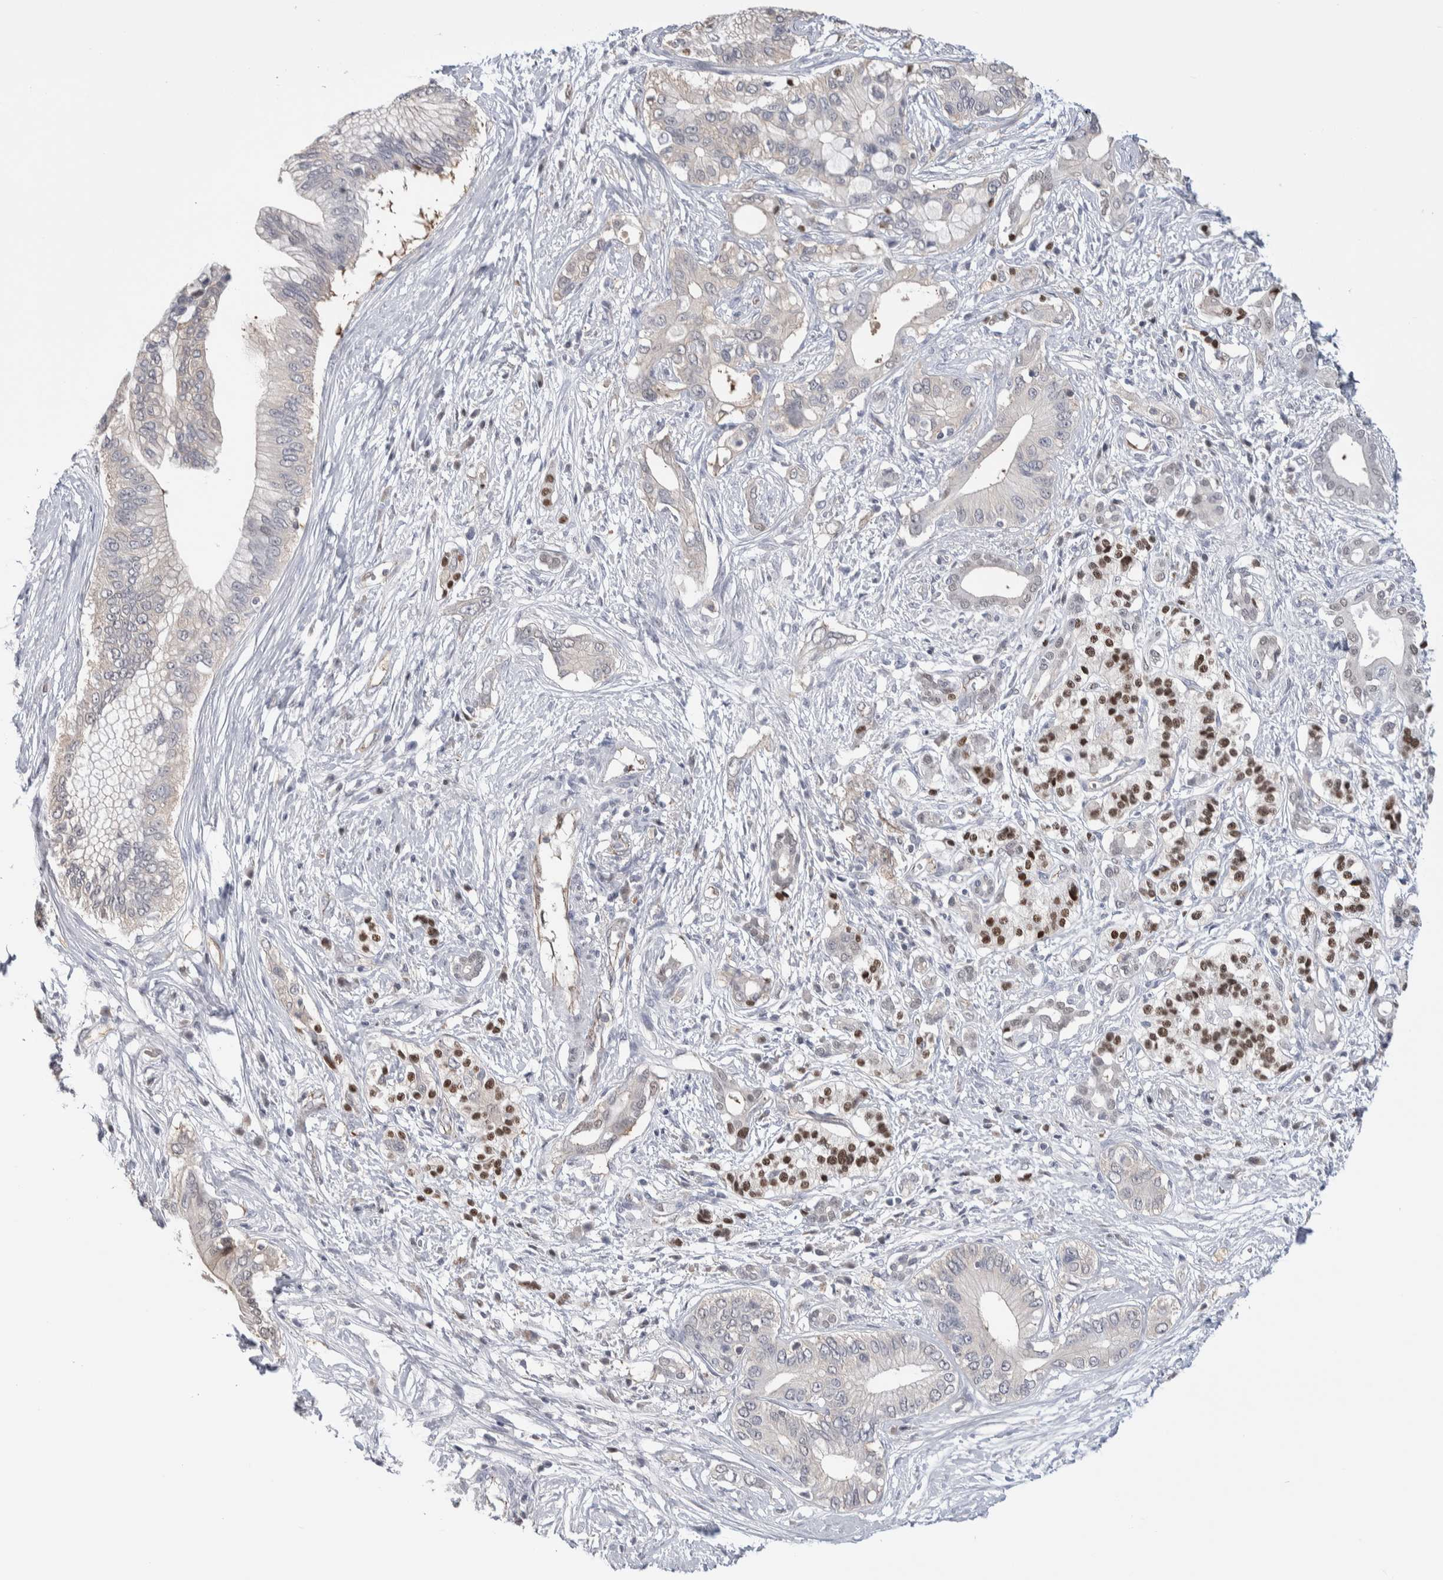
{"staining": {"intensity": "negative", "quantity": "none", "location": "none"}, "tissue": "pancreatic cancer", "cell_type": "Tumor cells", "image_type": "cancer", "snomed": [{"axis": "morphology", "description": "Normal tissue, NOS"}, {"axis": "morphology", "description": "Adenocarcinoma, NOS"}, {"axis": "topography", "description": "Pancreas"}, {"axis": "topography", "description": "Peripheral nerve tissue"}], "caption": "DAB immunohistochemical staining of pancreatic cancer (adenocarcinoma) shows no significant staining in tumor cells.", "gene": "ZBTB49", "patient": {"sex": "male", "age": 59}}